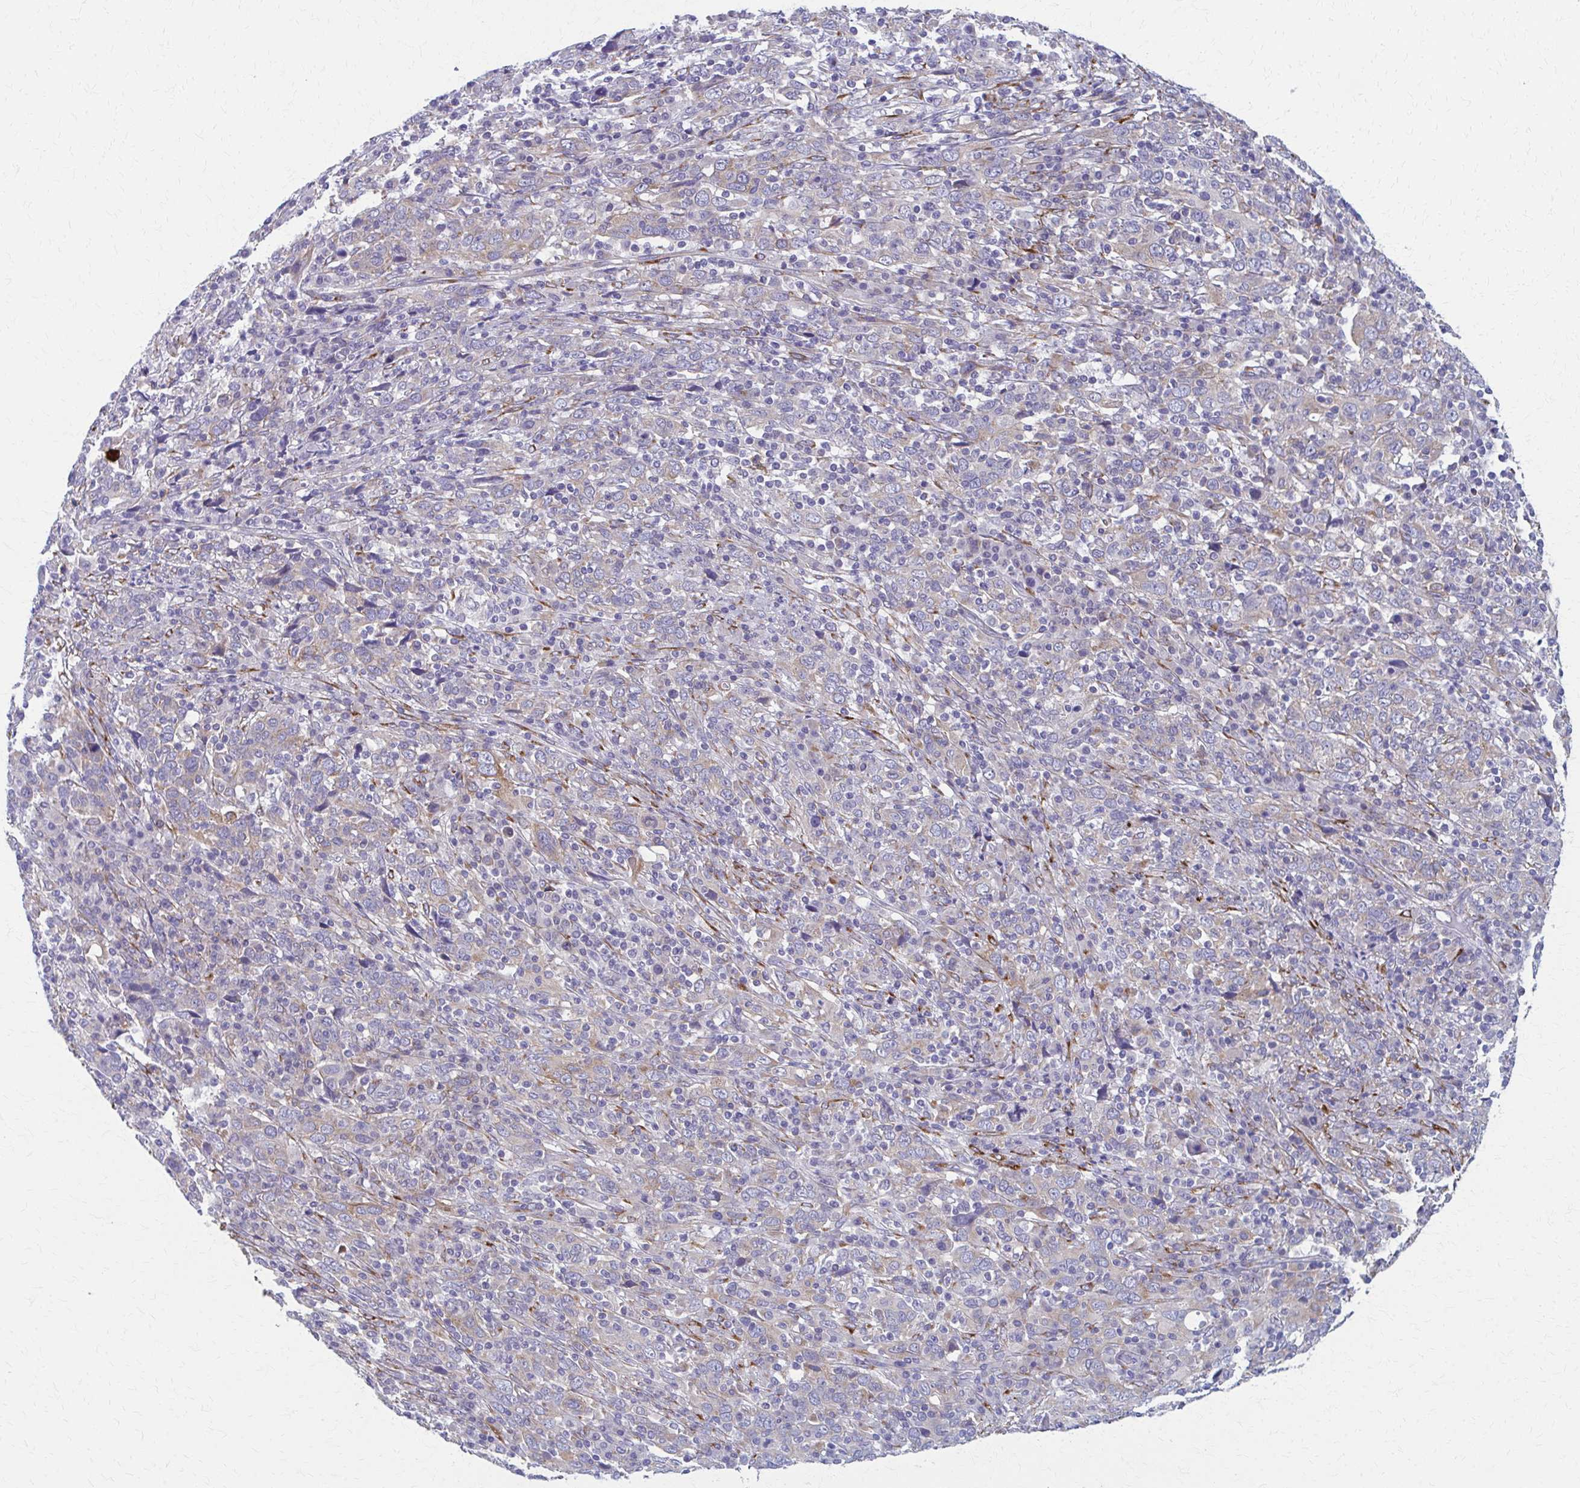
{"staining": {"intensity": "weak", "quantity": "<25%", "location": "cytoplasmic/membranous"}, "tissue": "cervical cancer", "cell_type": "Tumor cells", "image_type": "cancer", "snomed": [{"axis": "morphology", "description": "Squamous cell carcinoma, NOS"}, {"axis": "topography", "description": "Cervix"}], "caption": "The micrograph reveals no significant positivity in tumor cells of squamous cell carcinoma (cervical).", "gene": "SPATS2L", "patient": {"sex": "female", "age": 46}}